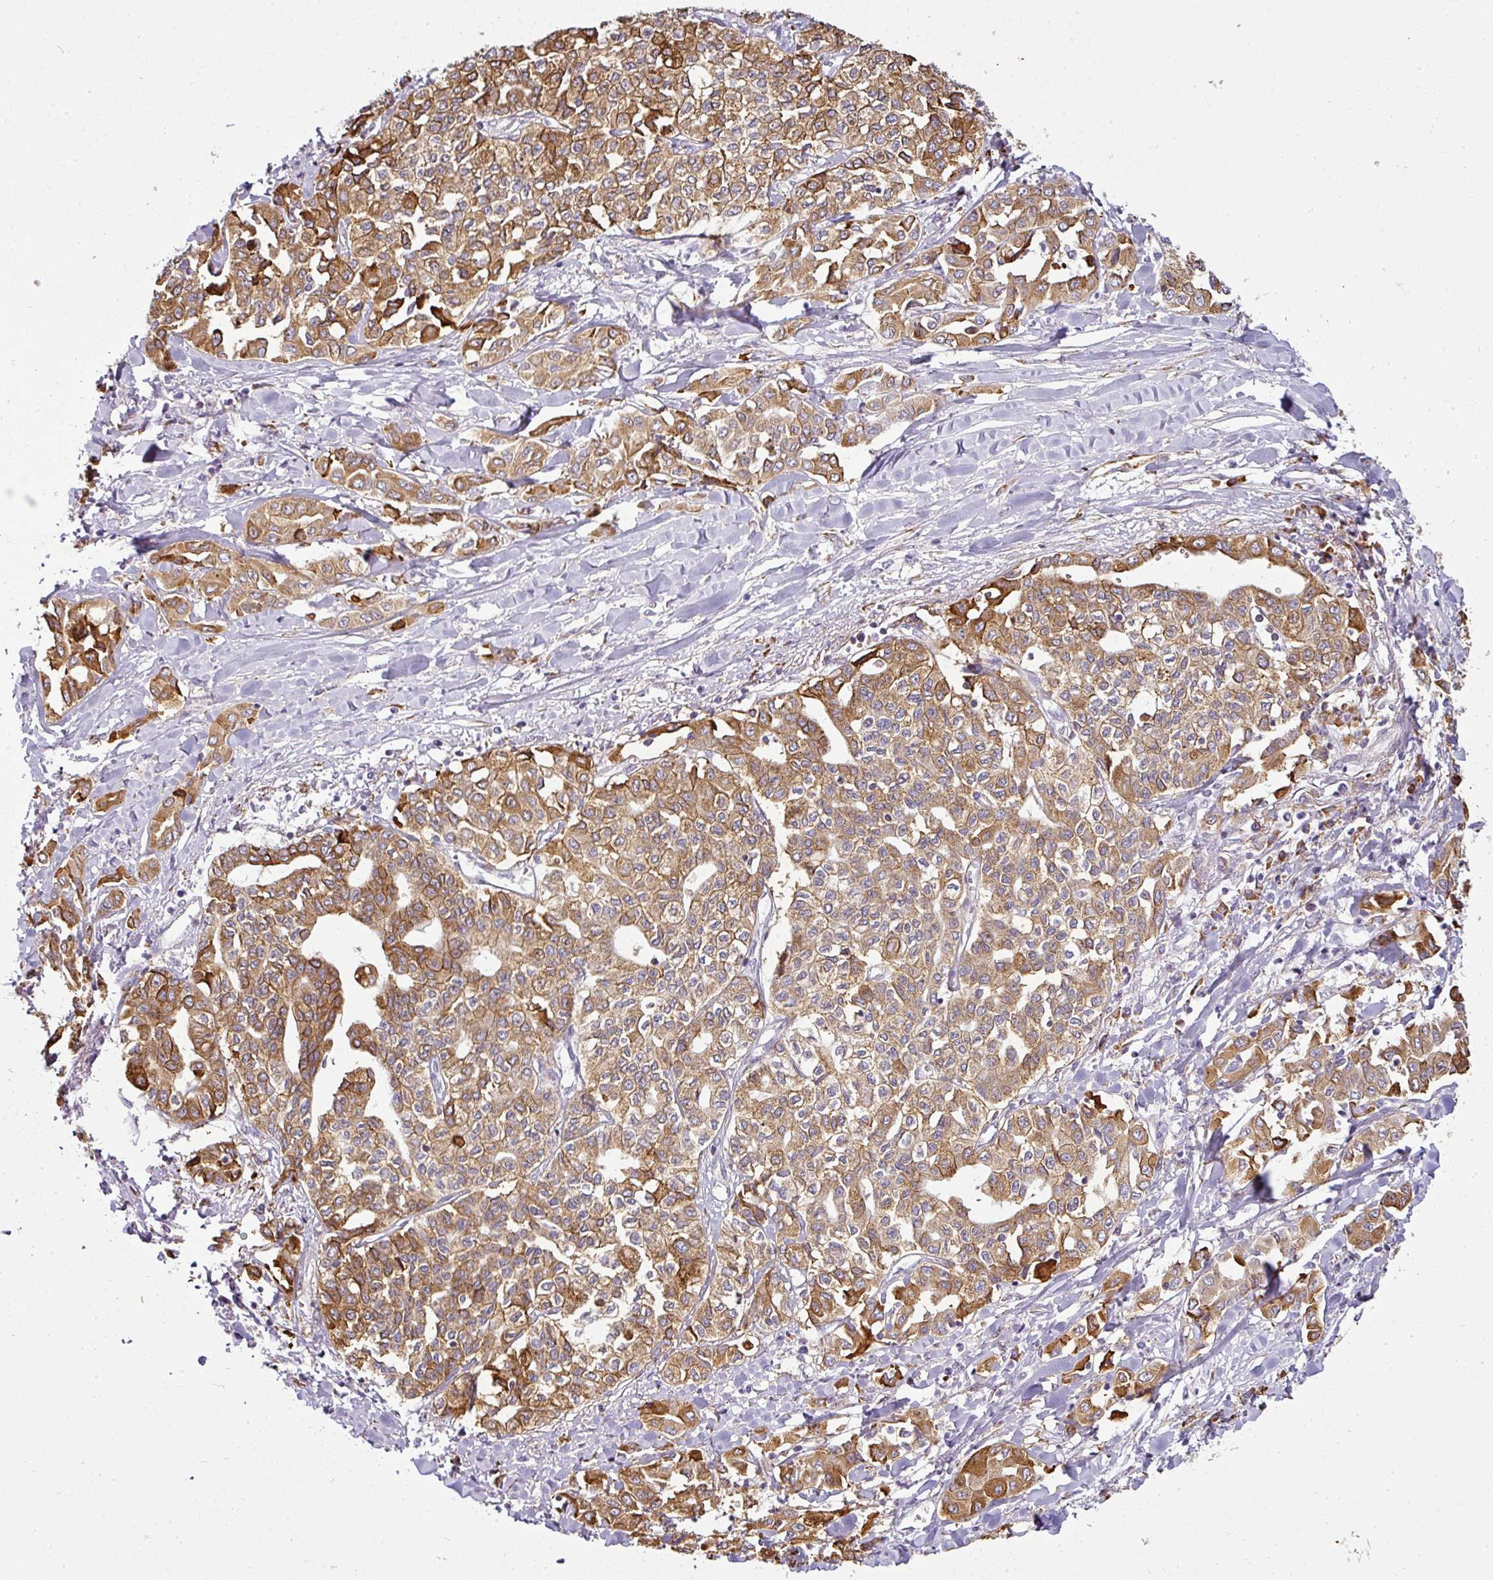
{"staining": {"intensity": "moderate", "quantity": ">75%", "location": "cytoplasmic/membranous"}, "tissue": "liver cancer", "cell_type": "Tumor cells", "image_type": "cancer", "snomed": [{"axis": "morphology", "description": "Cholangiocarcinoma"}, {"axis": "topography", "description": "Liver"}], "caption": "This is an image of immunohistochemistry (IHC) staining of liver cholangiocarcinoma, which shows moderate expression in the cytoplasmic/membranous of tumor cells.", "gene": "ANKRD18A", "patient": {"sex": "female", "age": 77}}